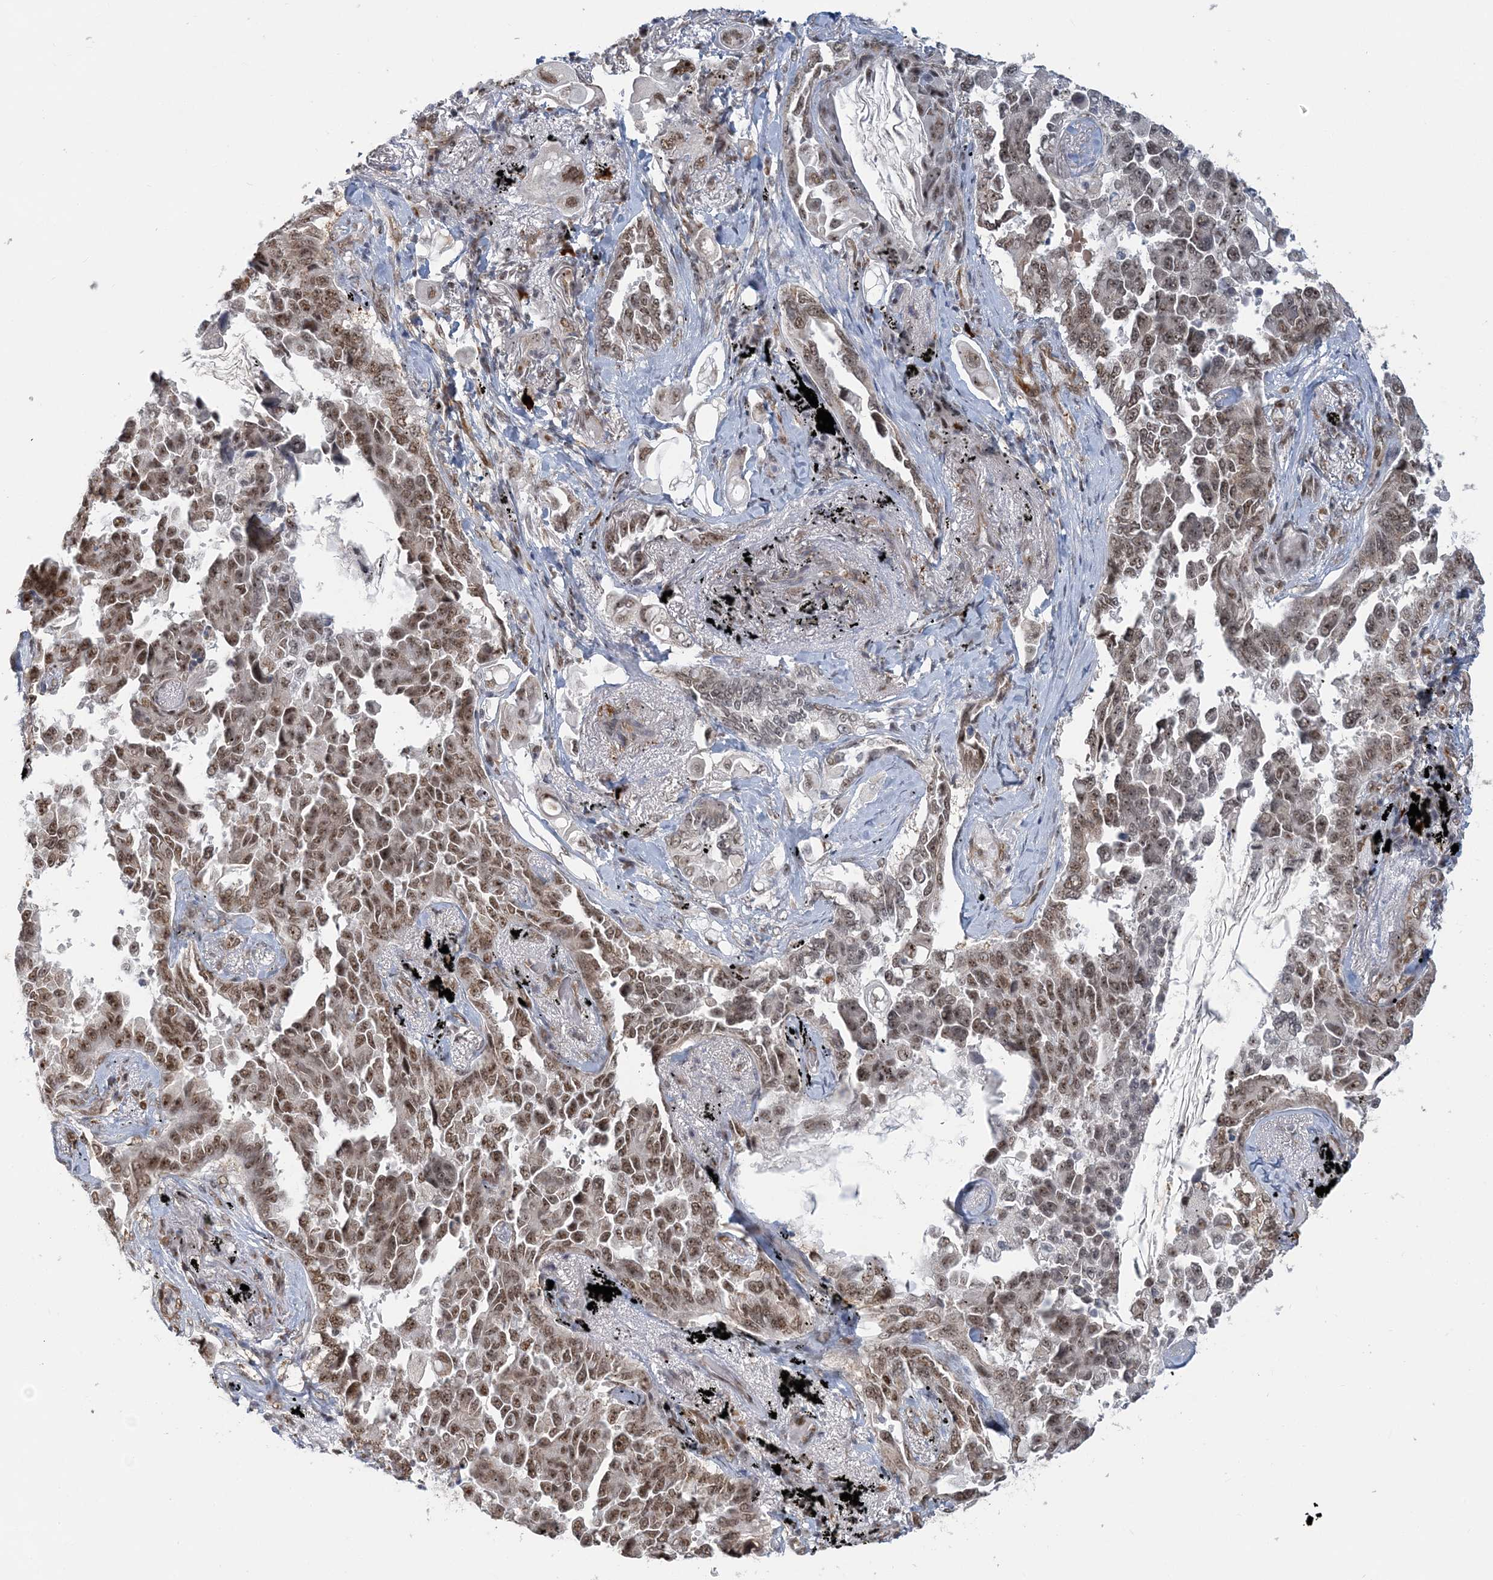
{"staining": {"intensity": "moderate", "quantity": ">75%", "location": "nuclear"}, "tissue": "lung cancer", "cell_type": "Tumor cells", "image_type": "cancer", "snomed": [{"axis": "morphology", "description": "Adenocarcinoma, NOS"}, {"axis": "topography", "description": "Lung"}], "caption": "Human lung cancer (adenocarcinoma) stained with a brown dye displays moderate nuclear positive expression in about >75% of tumor cells.", "gene": "PLRG1", "patient": {"sex": "female", "age": 67}}